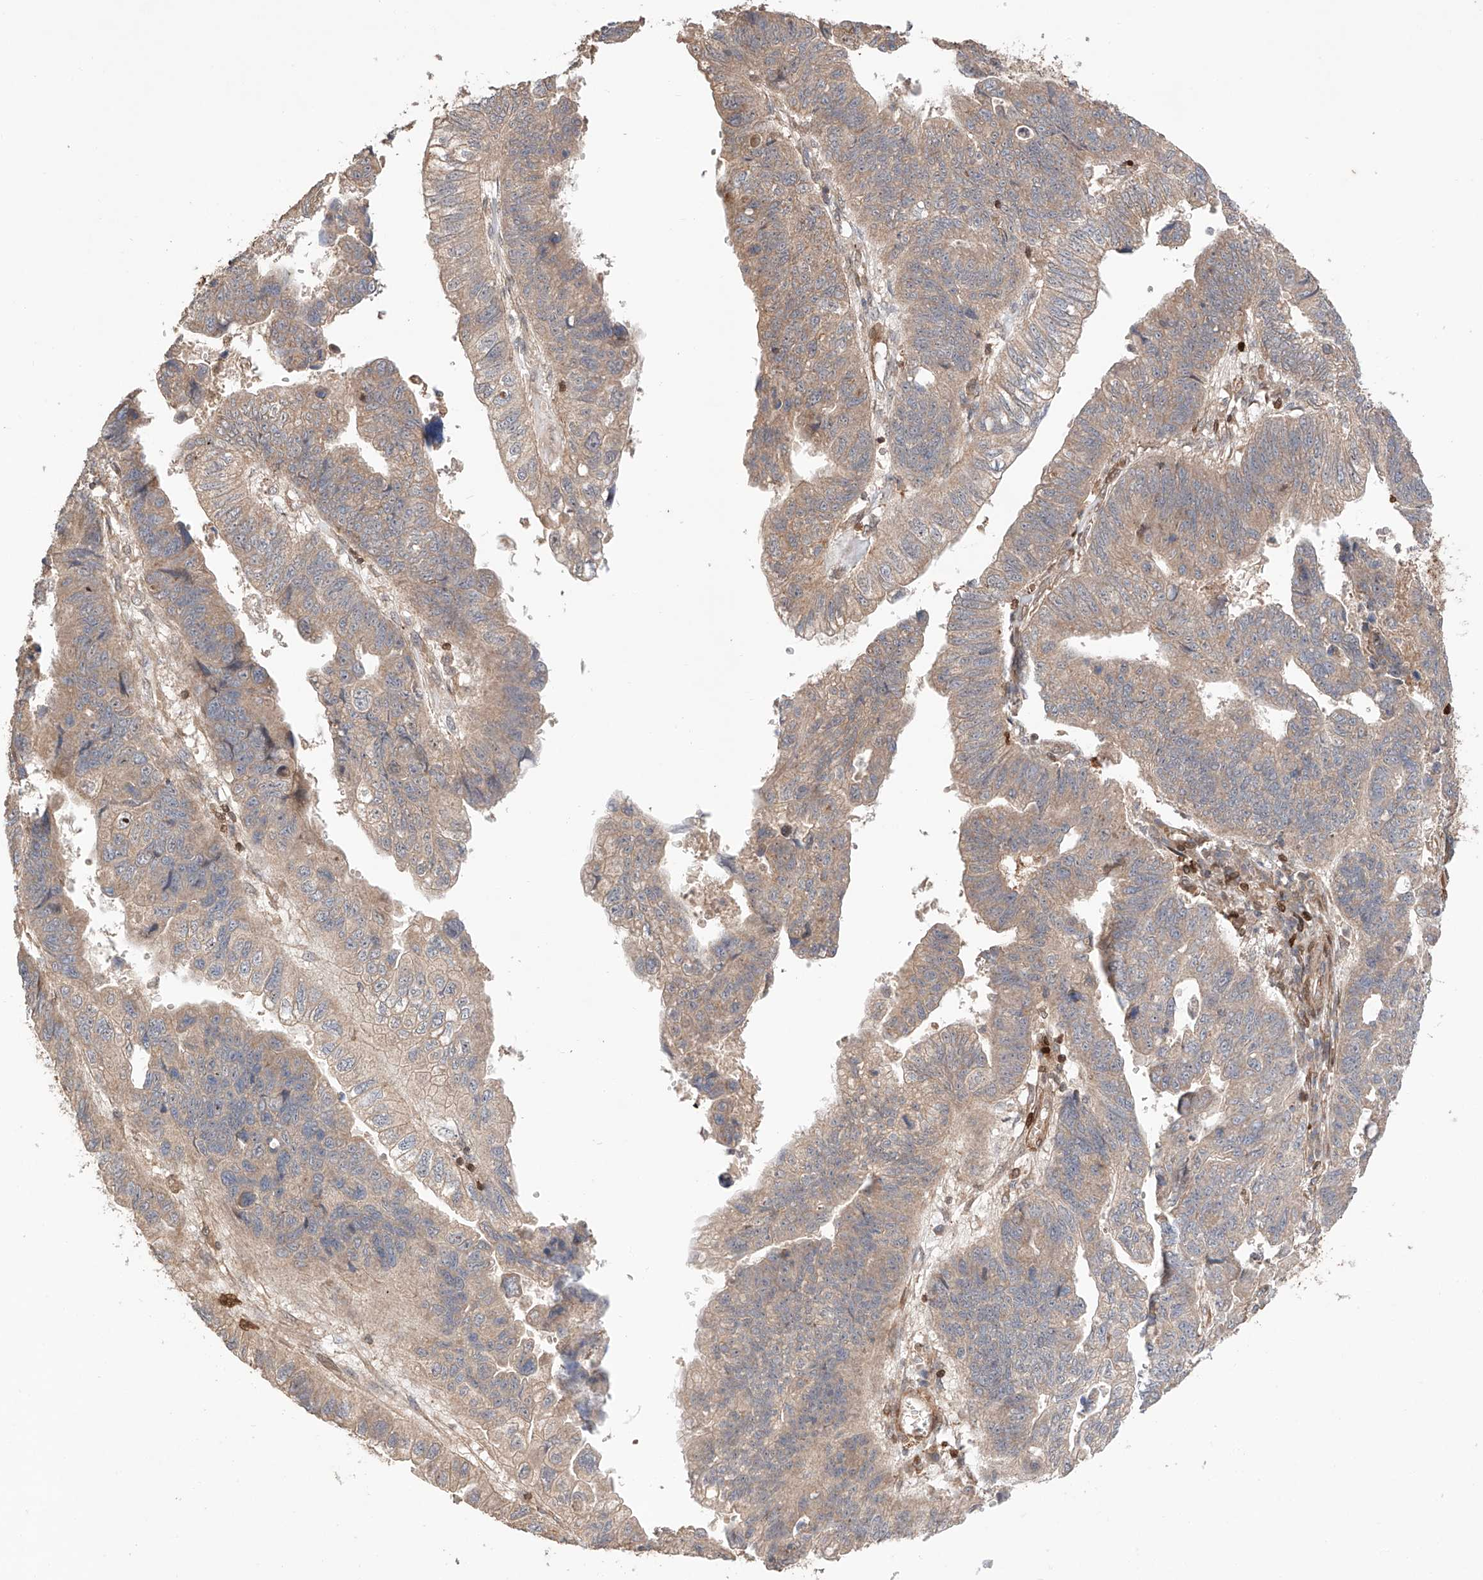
{"staining": {"intensity": "weak", "quantity": ">75%", "location": "cytoplasmic/membranous"}, "tissue": "stomach cancer", "cell_type": "Tumor cells", "image_type": "cancer", "snomed": [{"axis": "morphology", "description": "Adenocarcinoma, NOS"}, {"axis": "topography", "description": "Stomach"}], "caption": "This histopathology image demonstrates stomach adenocarcinoma stained with immunohistochemistry (IHC) to label a protein in brown. The cytoplasmic/membranous of tumor cells show weak positivity for the protein. Nuclei are counter-stained blue.", "gene": "IGSF22", "patient": {"sex": "male", "age": 59}}